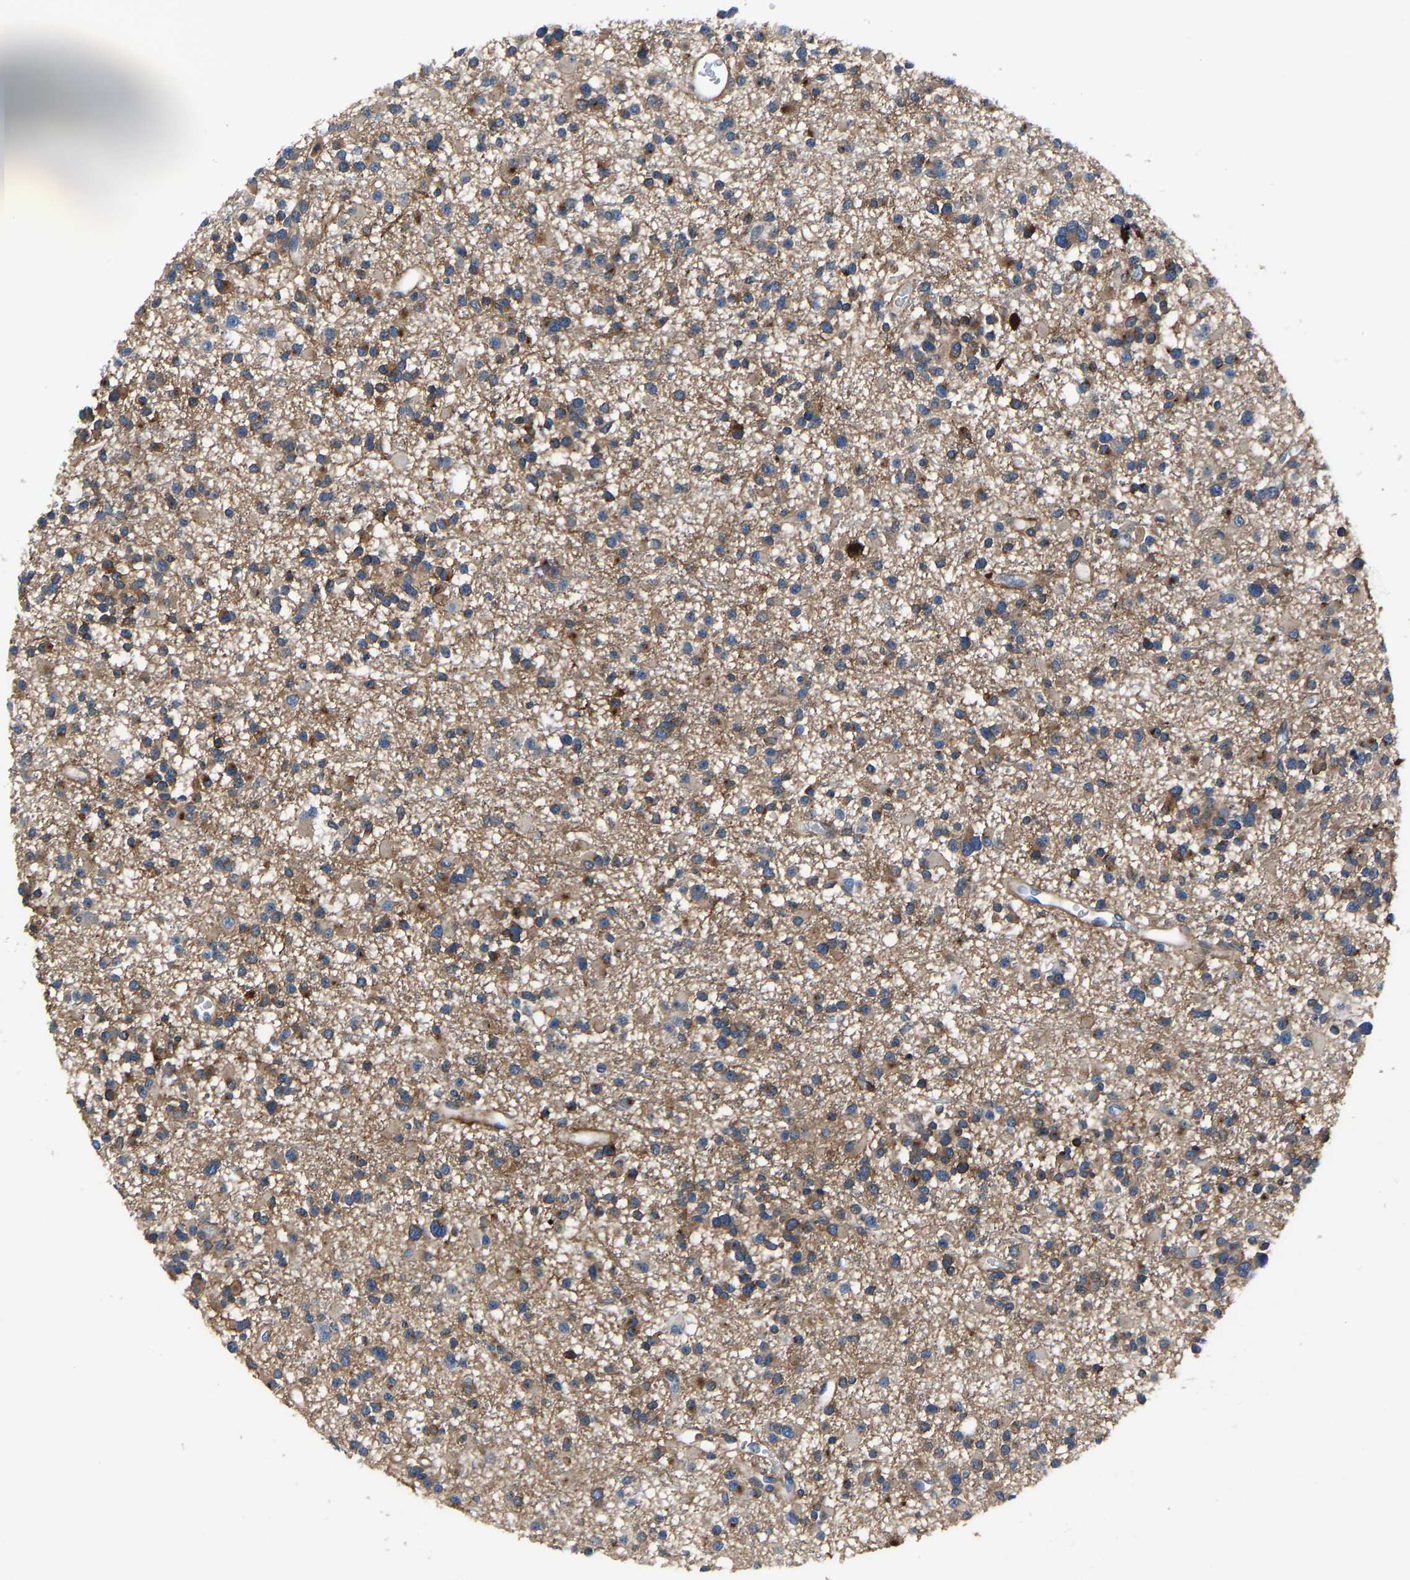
{"staining": {"intensity": "moderate", "quantity": ">75%", "location": "cytoplasmic/membranous"}, "tissue": "glioma", "cell_type": "Tumor cells", "image_type": "cancer", "snomed": [{"axis": "morphology", "description": "Glioma, malignant, Low grade"}, {"axis": "topography", "description": "Brain"}], "caption": "Immunohistochemical staining of human glioma exhibits moderate cytoplasmic/membranous protein expression in approximately >75% of tumor cells.", "gene": "PRKAR1A", "patient": {"sex": "female", "age": 22}}